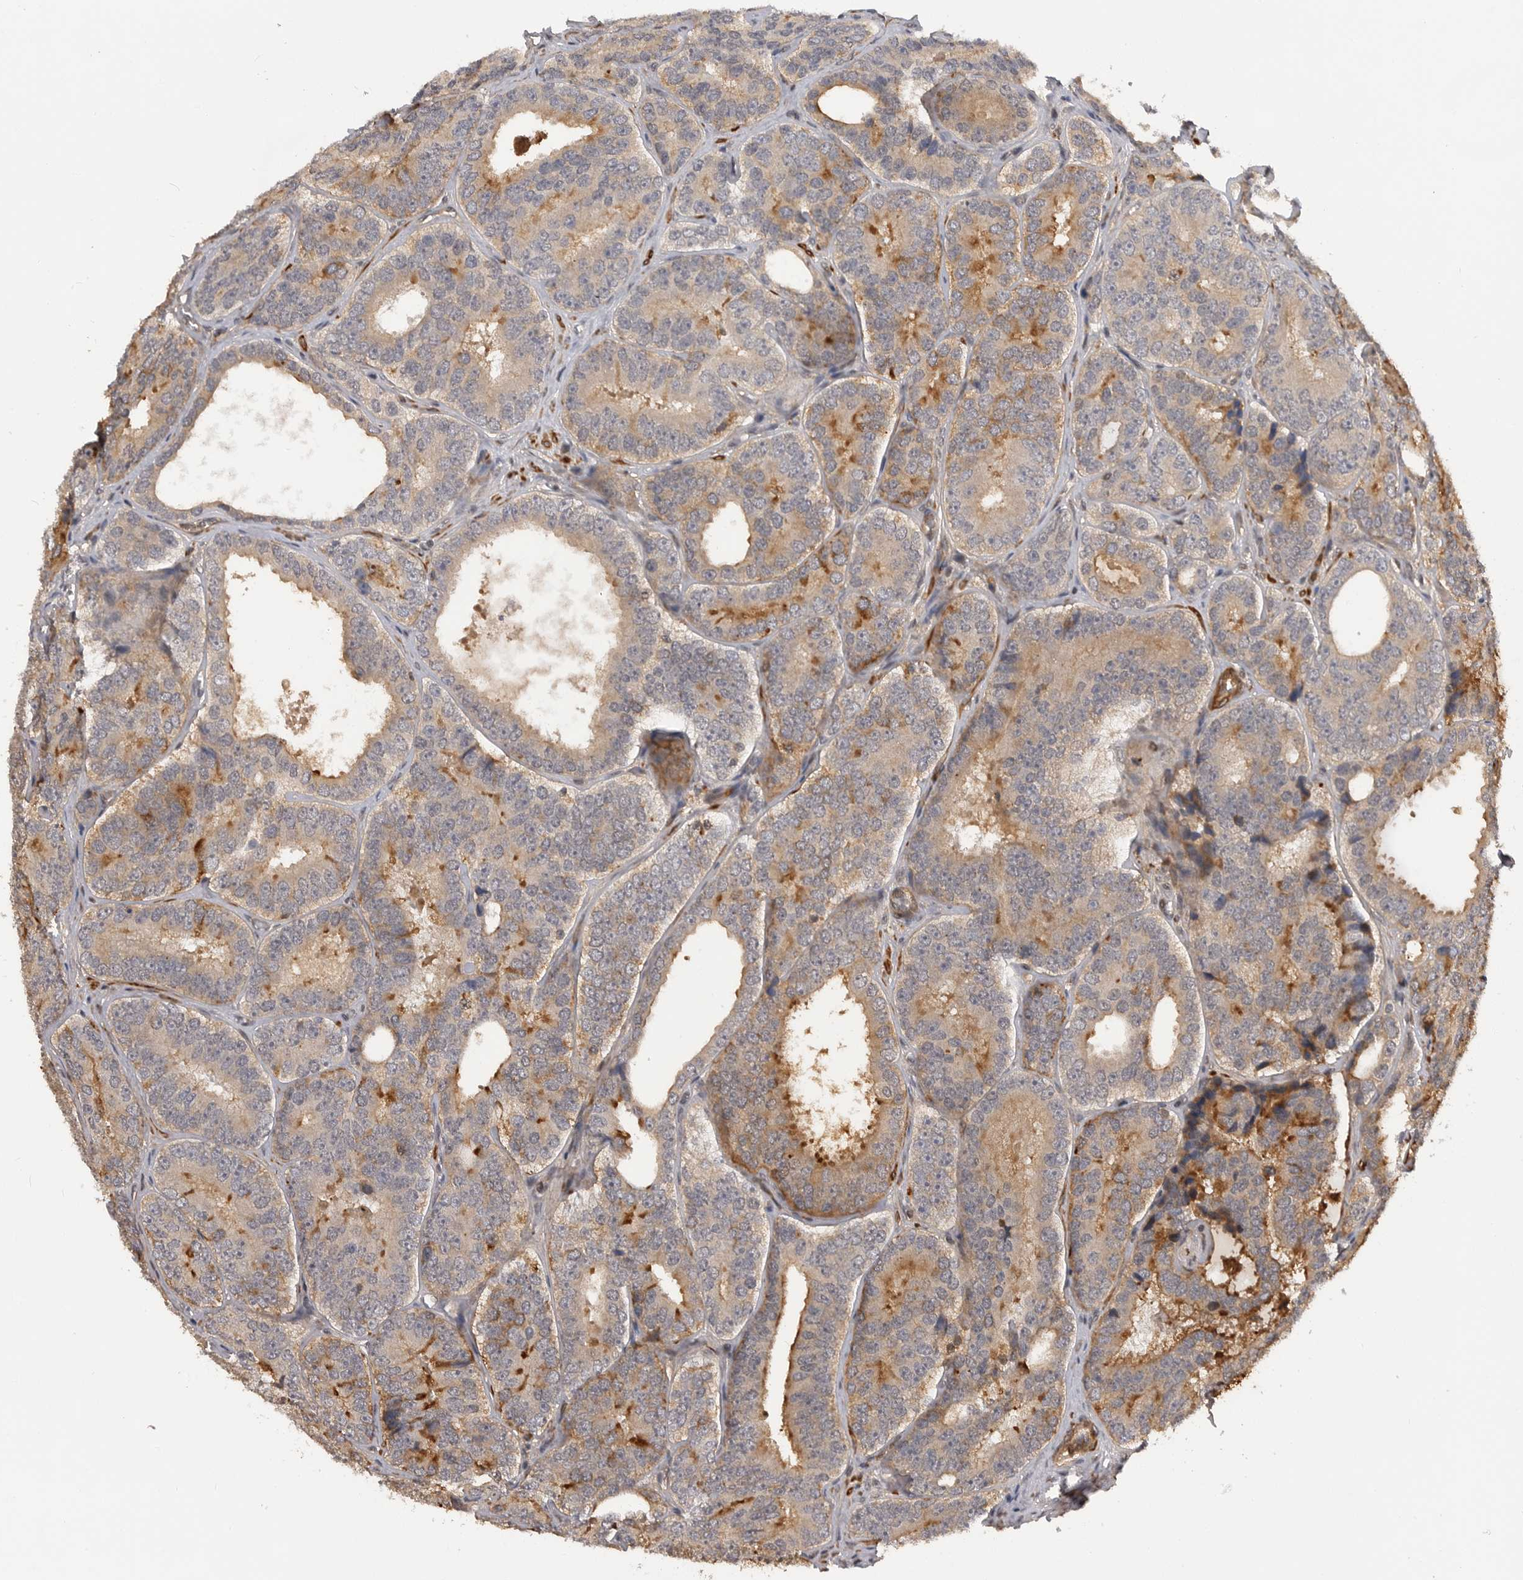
{"staining": {"intensity": "moderate", "quantity": "<25%", "location": "cytoplasmic/membranous"}, "tissue": "prostate cancer", "cell_type": "Tumor cells", "image_type": "cancer", "snomed": [{"axis": "morphology", "description": "Adenocarcinoma, High grade"}, {"axis": "topography", "description": "Prostate"}], "caption": "Prostate cancer tissue displays moderate cytoplasmic/membranous expression in about <25% of tumor cells", "gene": "TRIM56", "patient": {"sex": "male", "age": 56}}